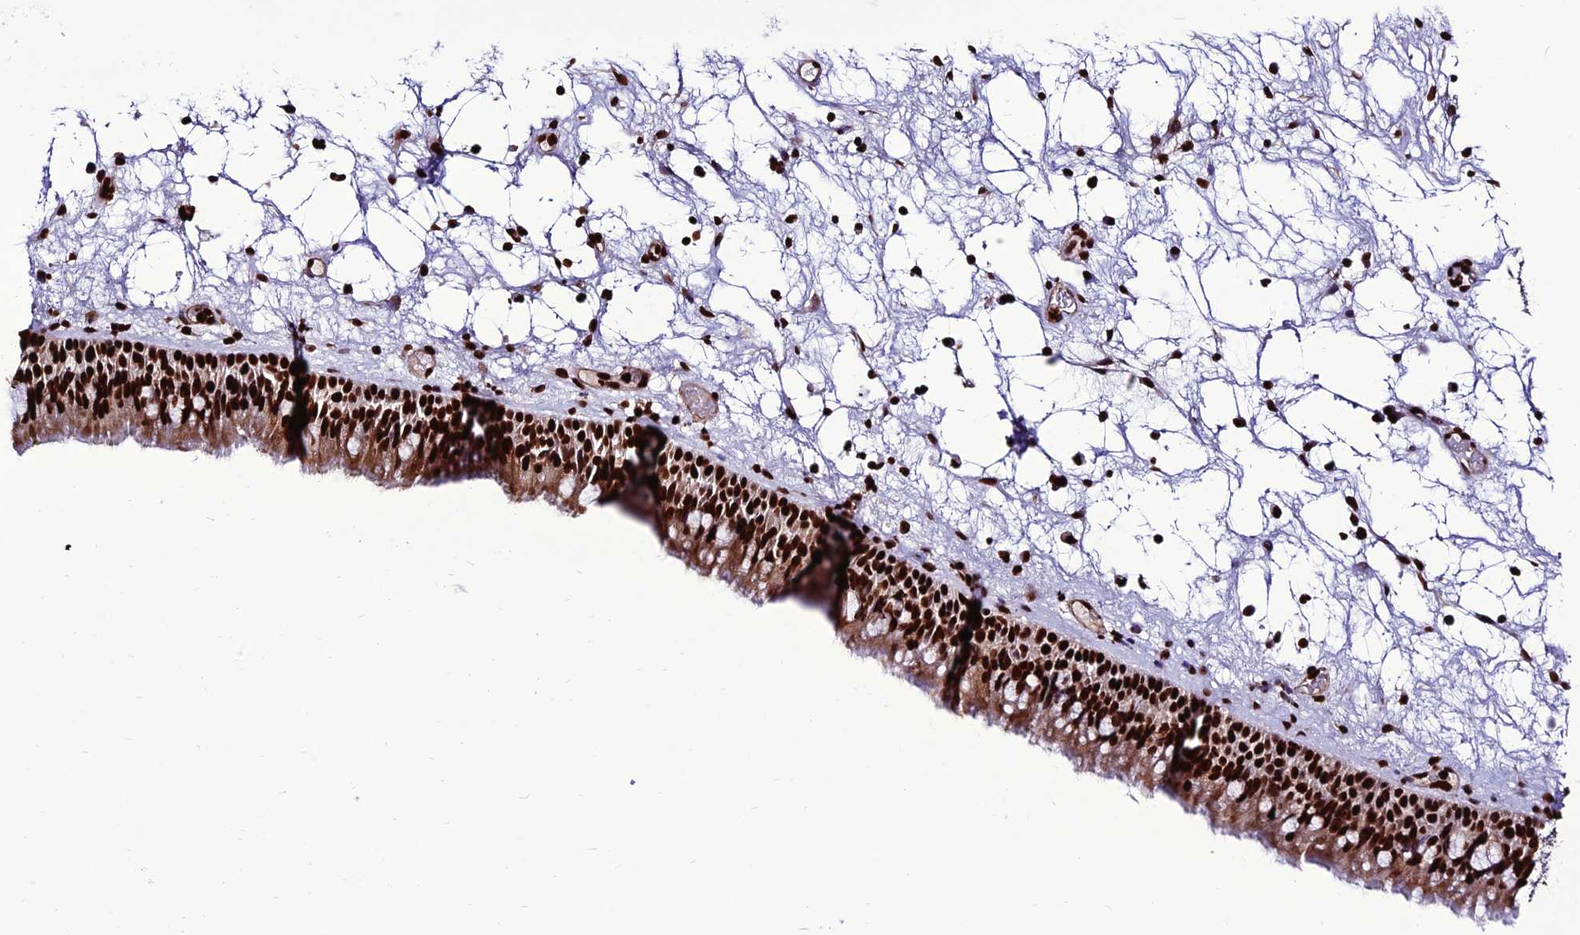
{"staining": {"intensity": "strong", "quantity": ">75%", "location": "nuclear"}, "tissue": "nasopharynx", "cell_type": "Respiratory epithelial cells", "image_type": "normal", "snomed": [{"axis": "morphology", "description": "Normal tissue, NOS"}, {"axis": "morphology", "description": "Inflammation, NOS"}, {"axis": "morphology", "description": "Malignant melanoma, Metastatic site"}, {"axis": "topography", "description": "Nasopharynx"}], "caption": "Protein expression by immunohistochemistry shows strong nuclear positivity in about >75% of respiratory epithelial cells in normal nasopharynx. The staining was performed using DAB to visualize the protein expression in brown, while the nuclei were stained in blue with hematoxylin (Magnification: 20x).", "gene": "INO80E", "patient": {"sex": "male", "age": 70}}